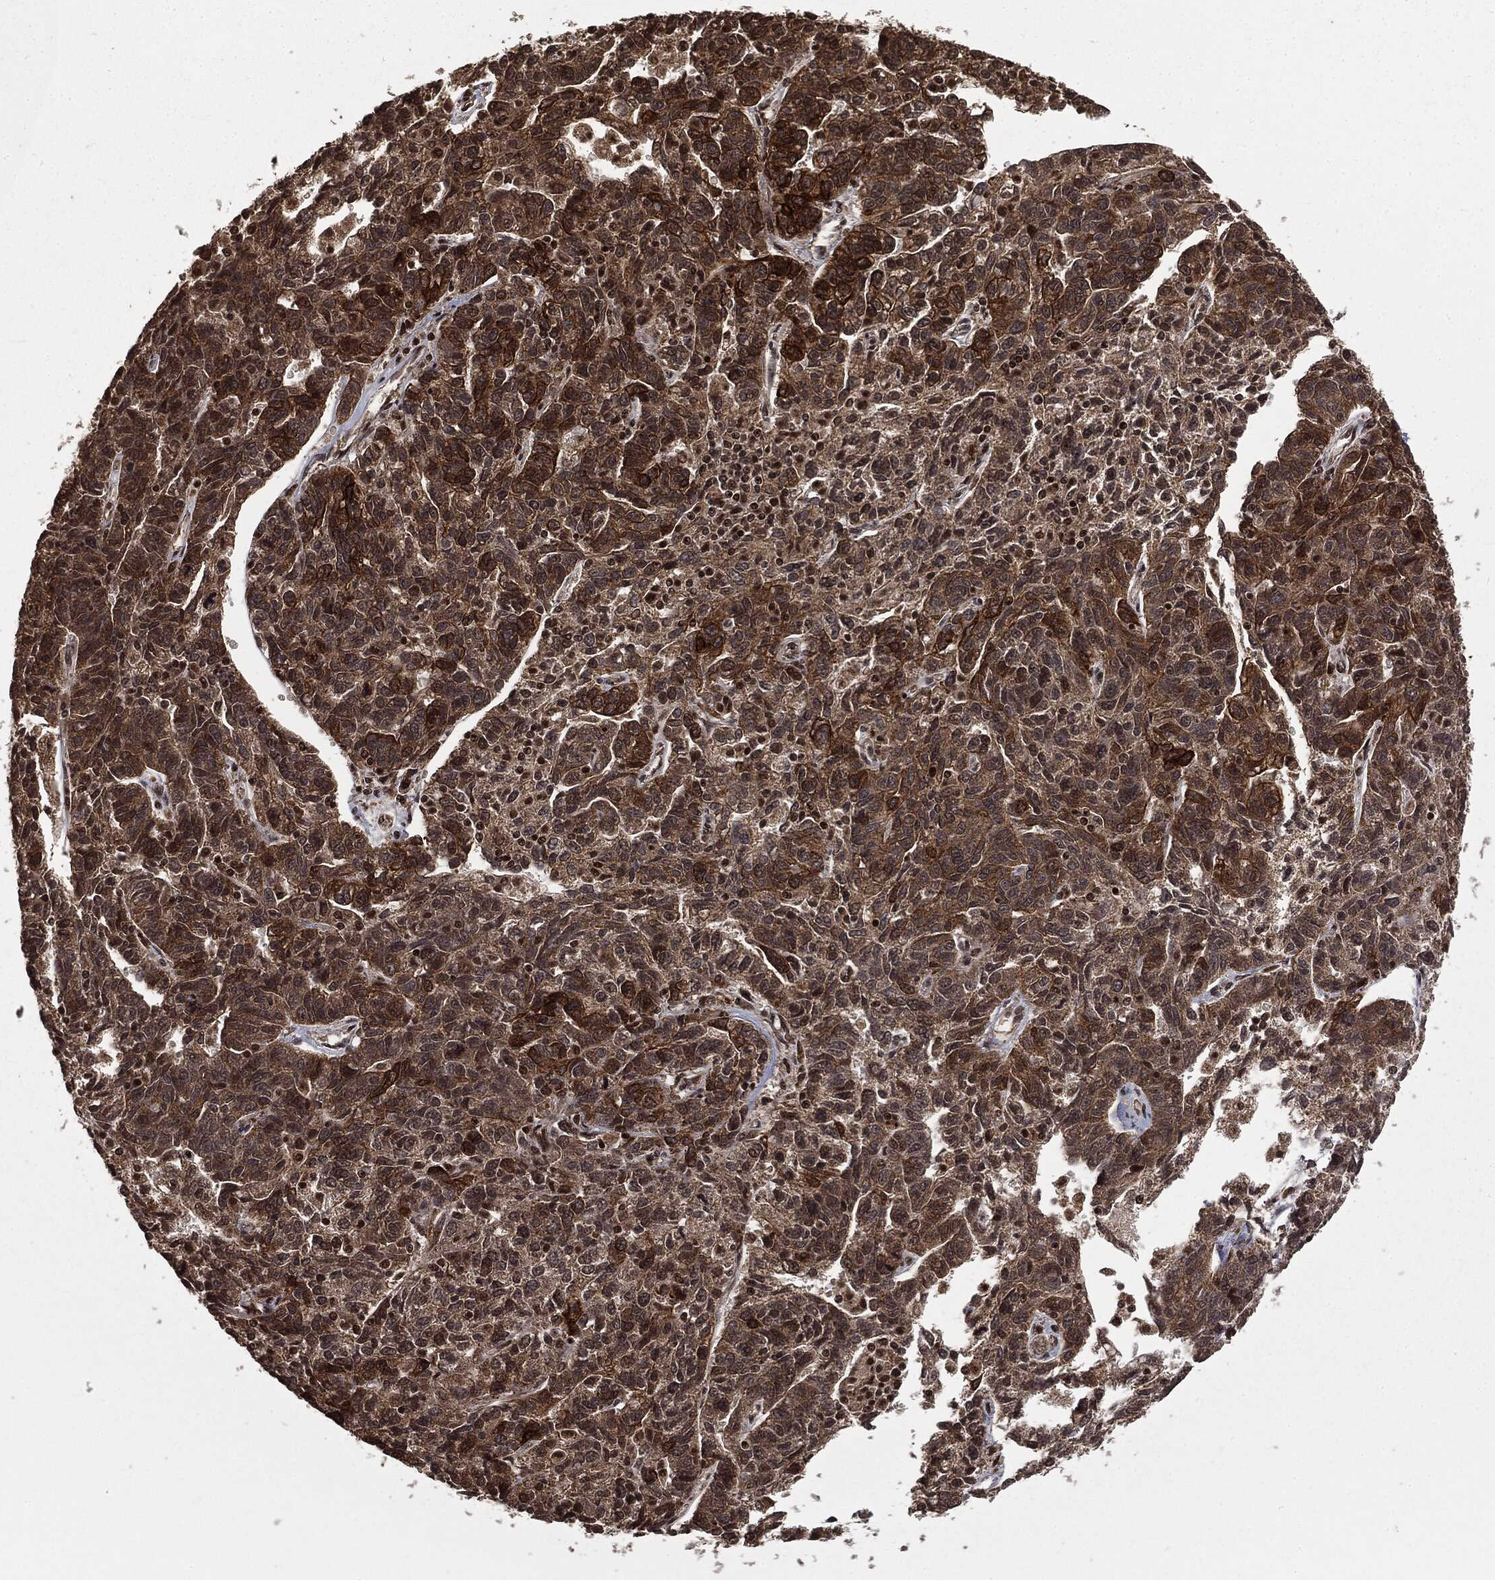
{"staining": {"intensity": "moderate", "quantity": "25%-75%", "location": "cytoplasmic/membranous,nuclear"}, "tissue": "ovarian cancer", "cell_type": "Tumor cells", "image_type": "cancer", "snomed": [{"axis": "morphology", "description": "Cystadenocarcinoma, serous, NOS"}, {"axis": "topography", "description": "Ovary"}], "caption": "A brown stain highlights moderate cytoplasmic/membranous and nuclear staining of a protein in human ovarian serous cystadenocarcinoma tumor cells.", "gene": "CTDP1", "patient": {"sex": "female", "age": 71}}